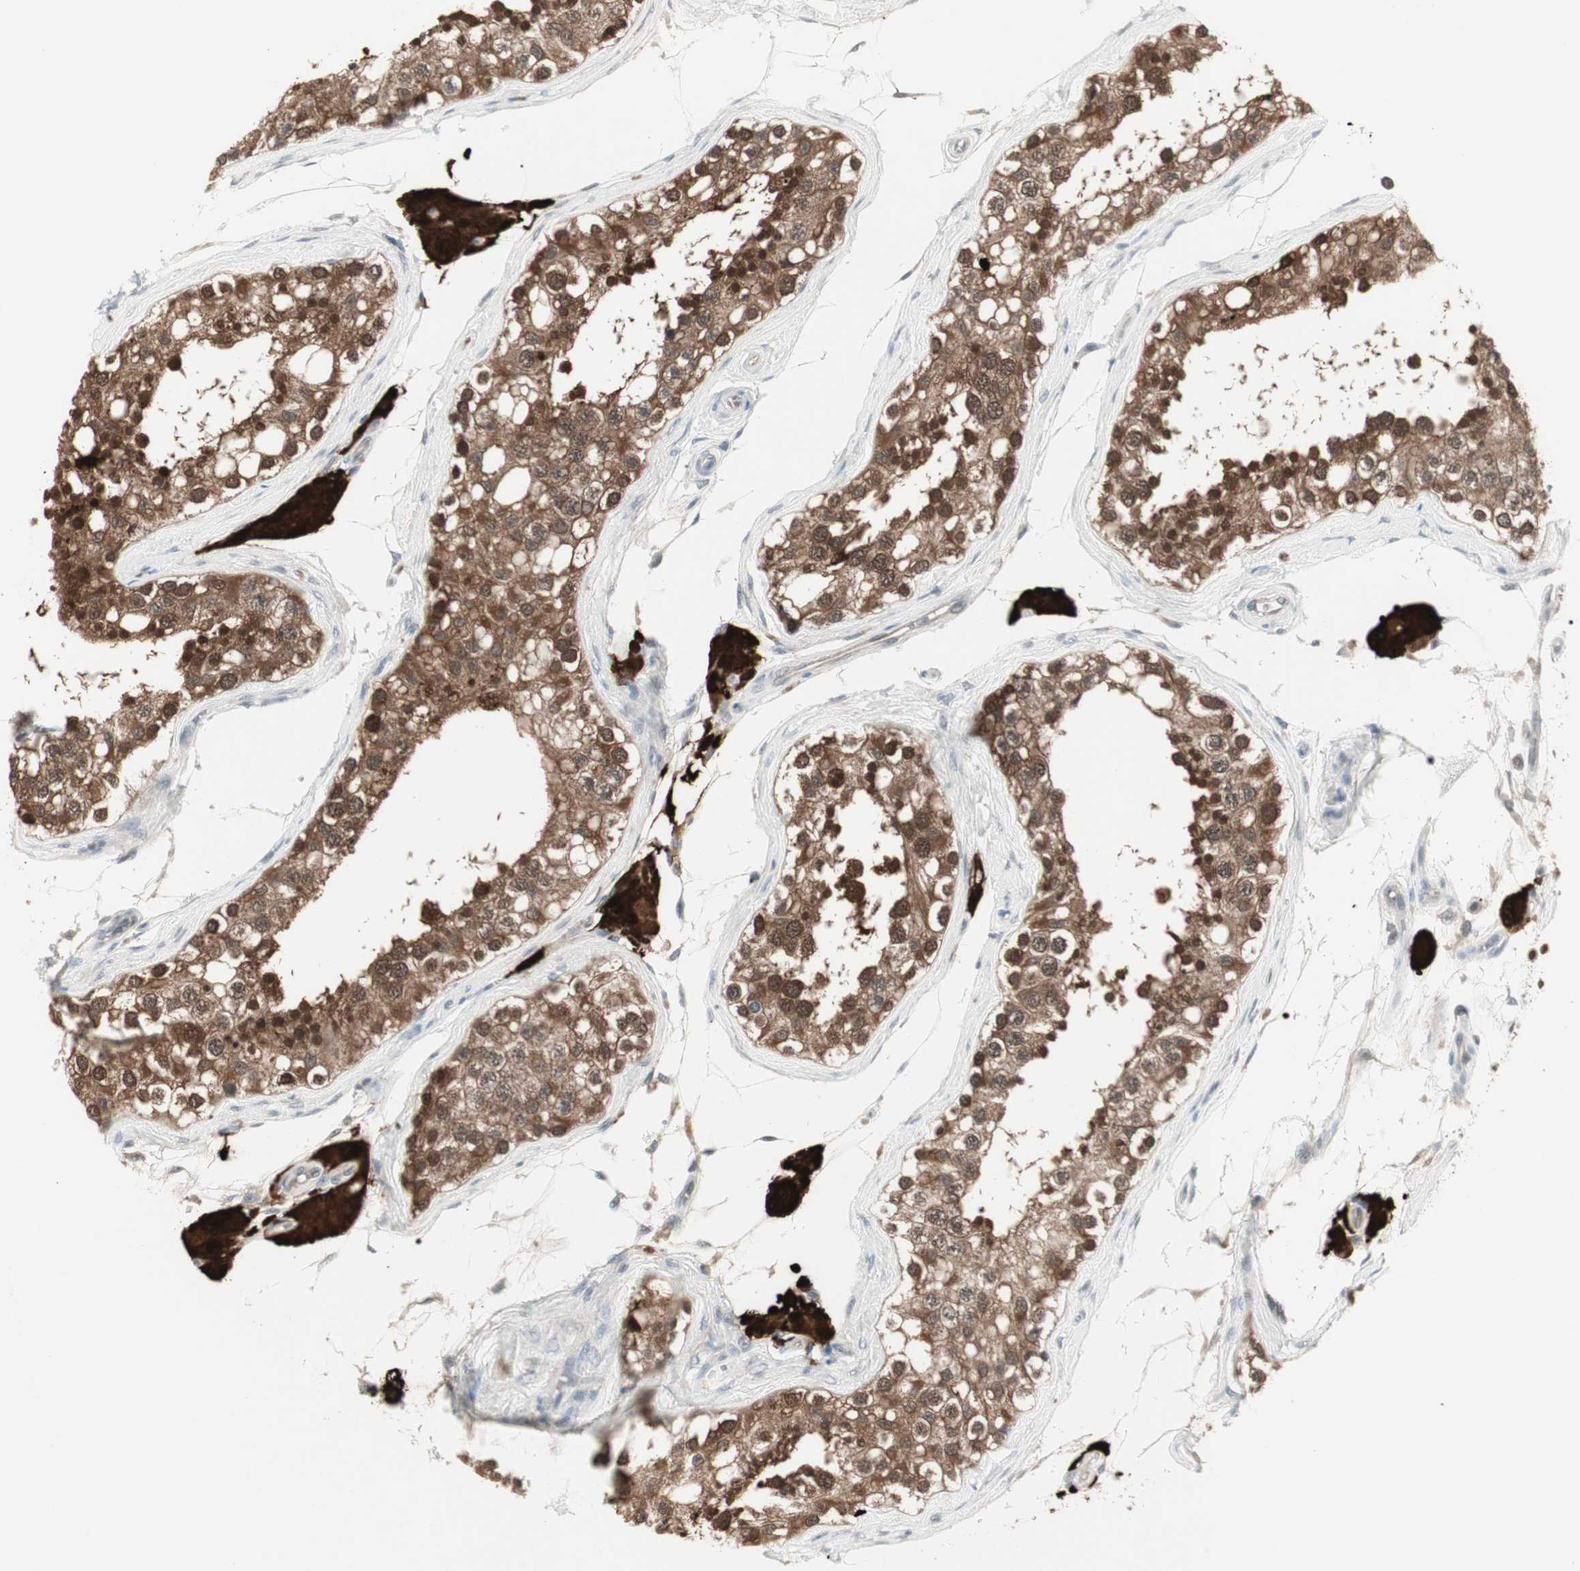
{"staining": {"intensity": "strong", "quantity": ">75%", "location": "cytoplasmic/membranous,nuclear"}, "tissue": "testis", "cell_type": "Cells in seminiferous ducts", "image_type": "normal", "snomed": [{"axis": "morphology", "description": "Normal tissue, NOS"}, {"axis": "topography", "description": "Testis"}], "caption": "IHC histopathology image of unremarkable testis stained for a protein (brown), which reveals high levels of strong cytoplasmic/membranous,nuclear staining in approximately >75% of cells in seminiferous ducts.", "gene": "PTPA", "patient": {"sex": "male", "age": 68}}